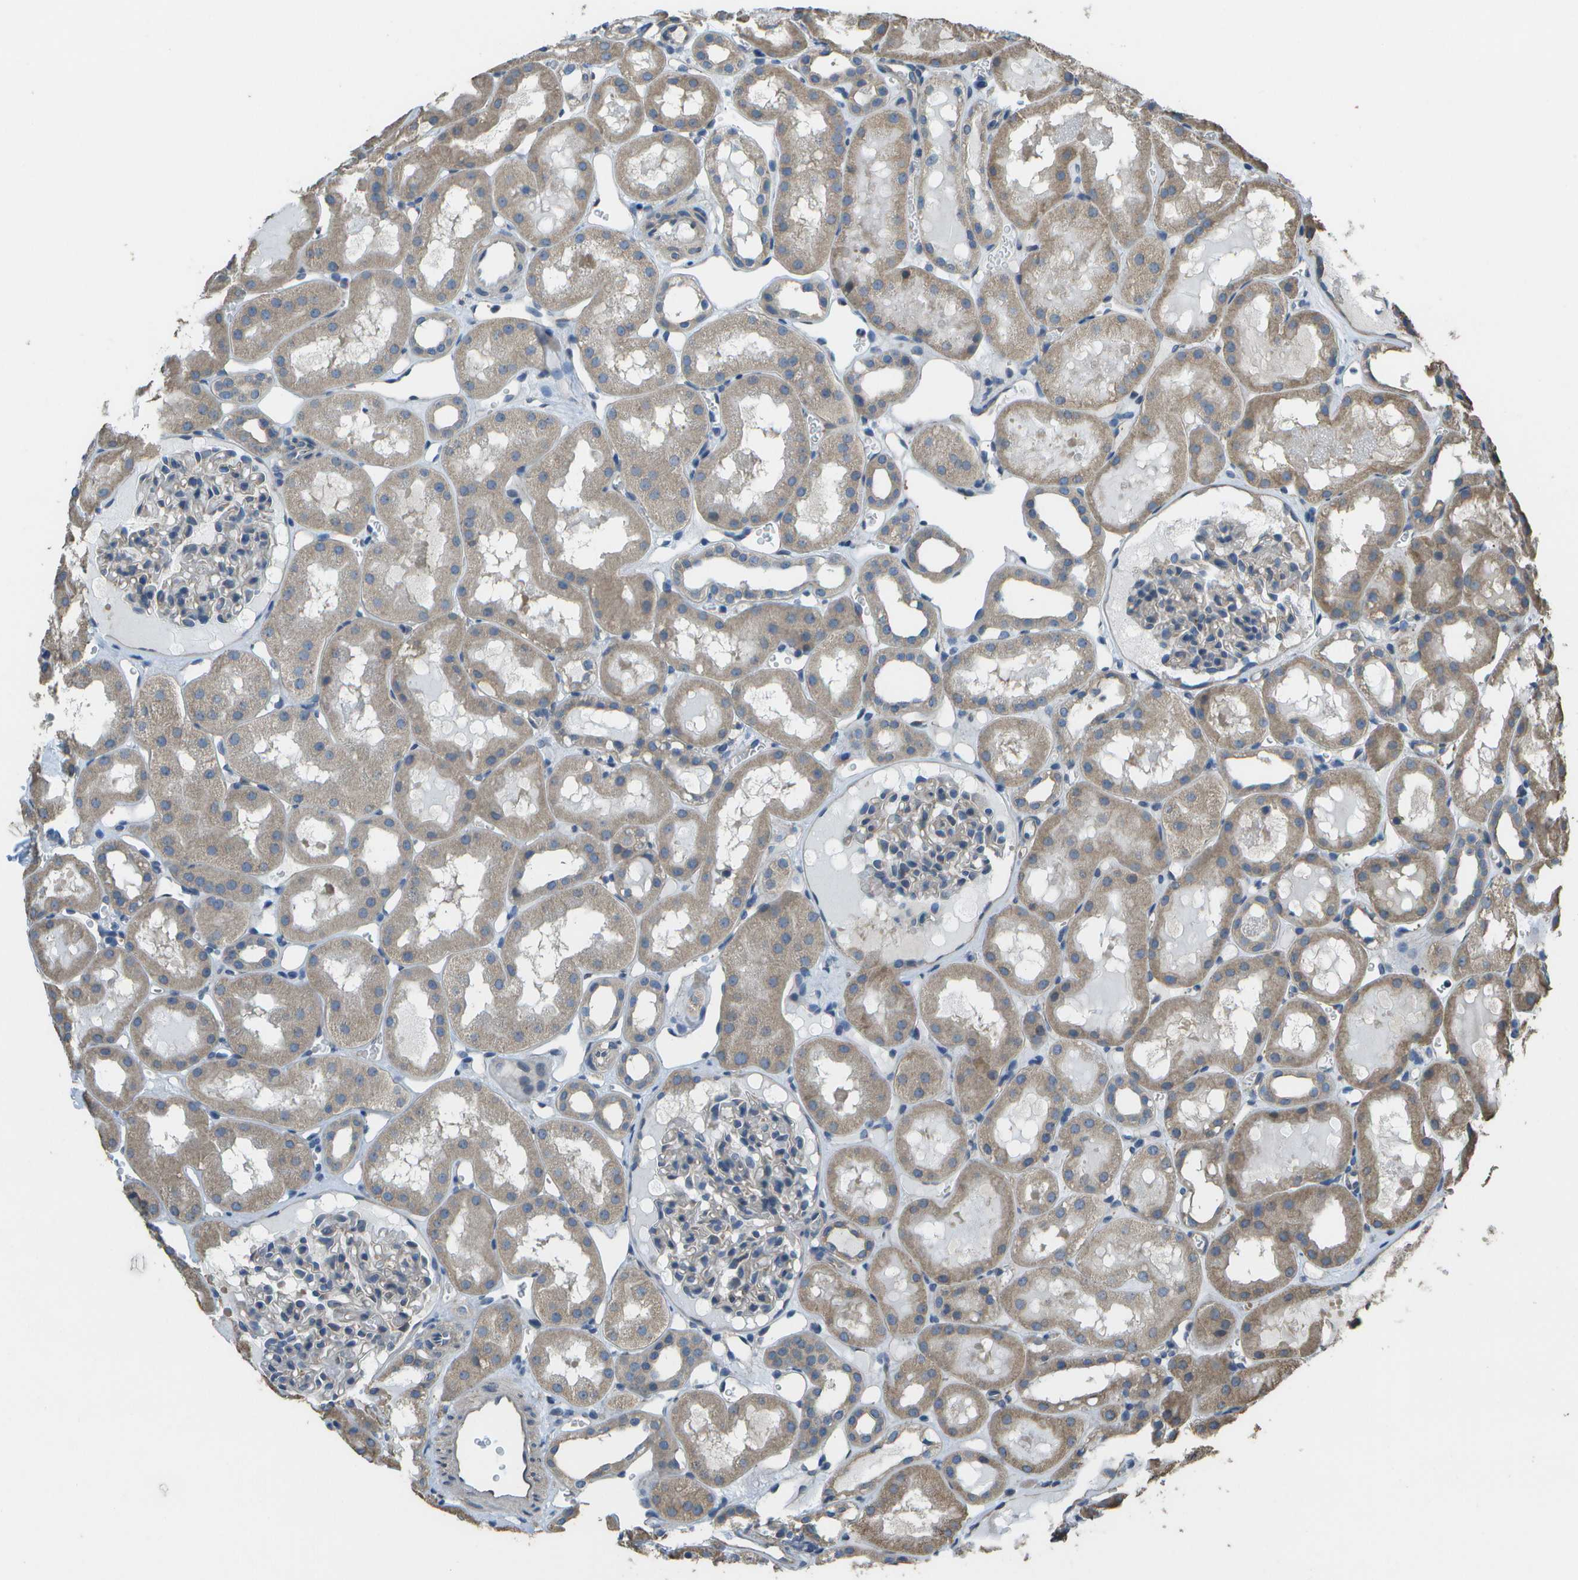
{"staining": {"intensity": "weak", "quantity": "<25%", "location": "cytoplasmic/membranous"}, "tissue": "kidney", "cell_type": "Cells in glomeruli", "image_type": "normal", "snomed": [{"axis": "morphology", "description": "Normal tissue, NOS"}, {"axis": "topography", "description": "Kidney"}, {"axis": "topography", "description": "Urinary bladder"}], "caption": "An immunohistochemistry (IHC) photomicrograph of unremarkable kidney is shown. There is no staining in cells in glomeruli of kidney. (Stains: DAB (3,3'-diaminobenzidine) immunohistochemistry (IHC) with hematoxylin counter stain, Microscopy: brightfield microscopy at high magnification).", "gene": "CLNS1A", "patient": {"sex": "male", "age": 16}}